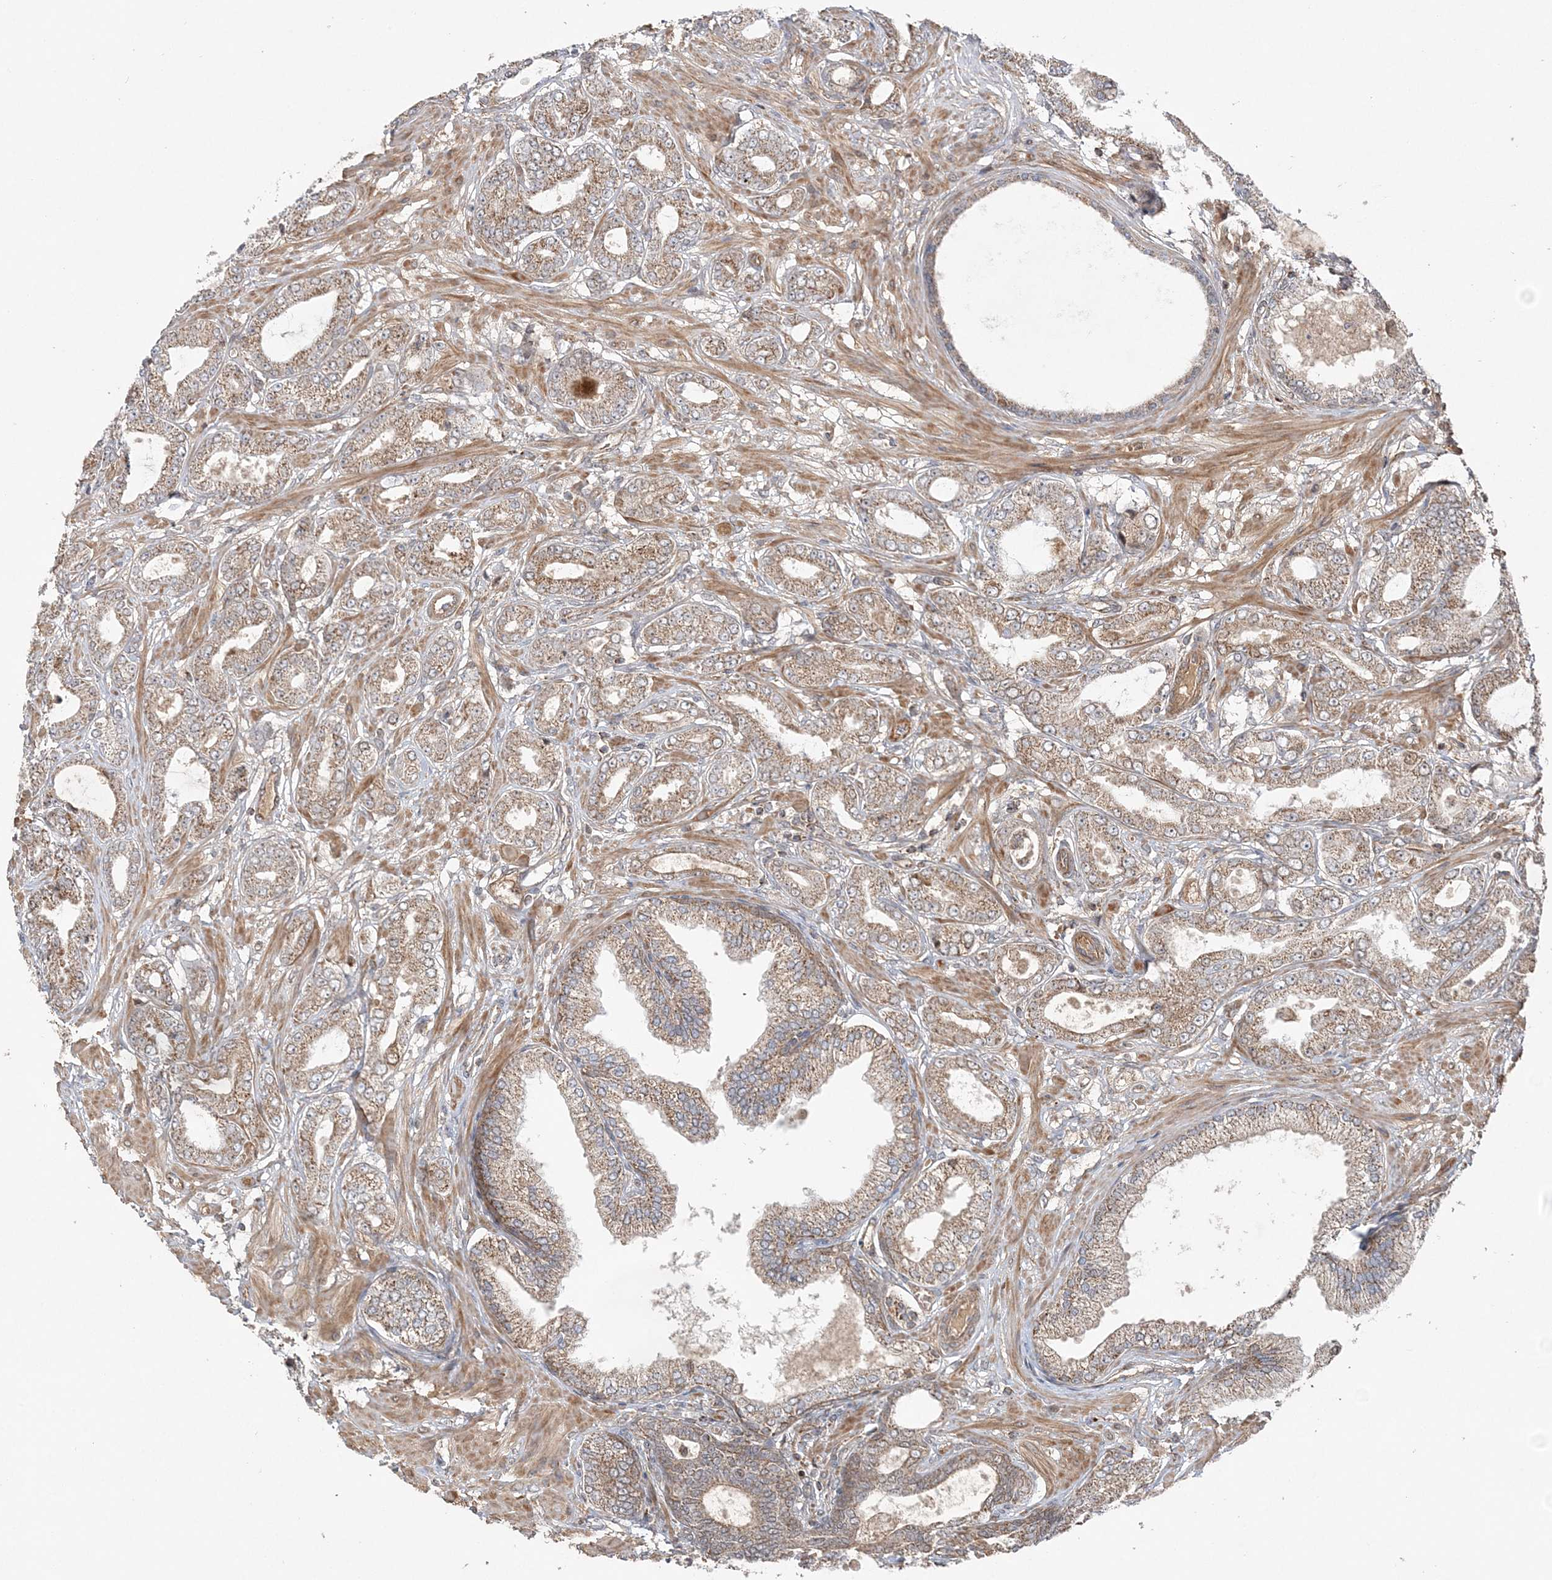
{"staining": {"intensity": "moderate", "quantity": ">75%", "location": "cytoplasmic/membranous"}, "tissue": "prostate cancer", "cell_type": "Tumor cells", "image_type": "cancer", "snomed": [{"axis": "morphology", "description": "Adenocarcinoma, Low grade"}, {"axis": "topography", "description": "Prostate"}], "caption": "Immunohistochemistry (IHC) histopathology image of human prostate low-grade adenocarcinoma stained for a protein (brown), which demonstrates medium levels of moderate cytoplasmic/membranous expression in about >75% of tumor cells.", "gene": "SCLT1", "patient": {"sex": "male", "age": 63}}